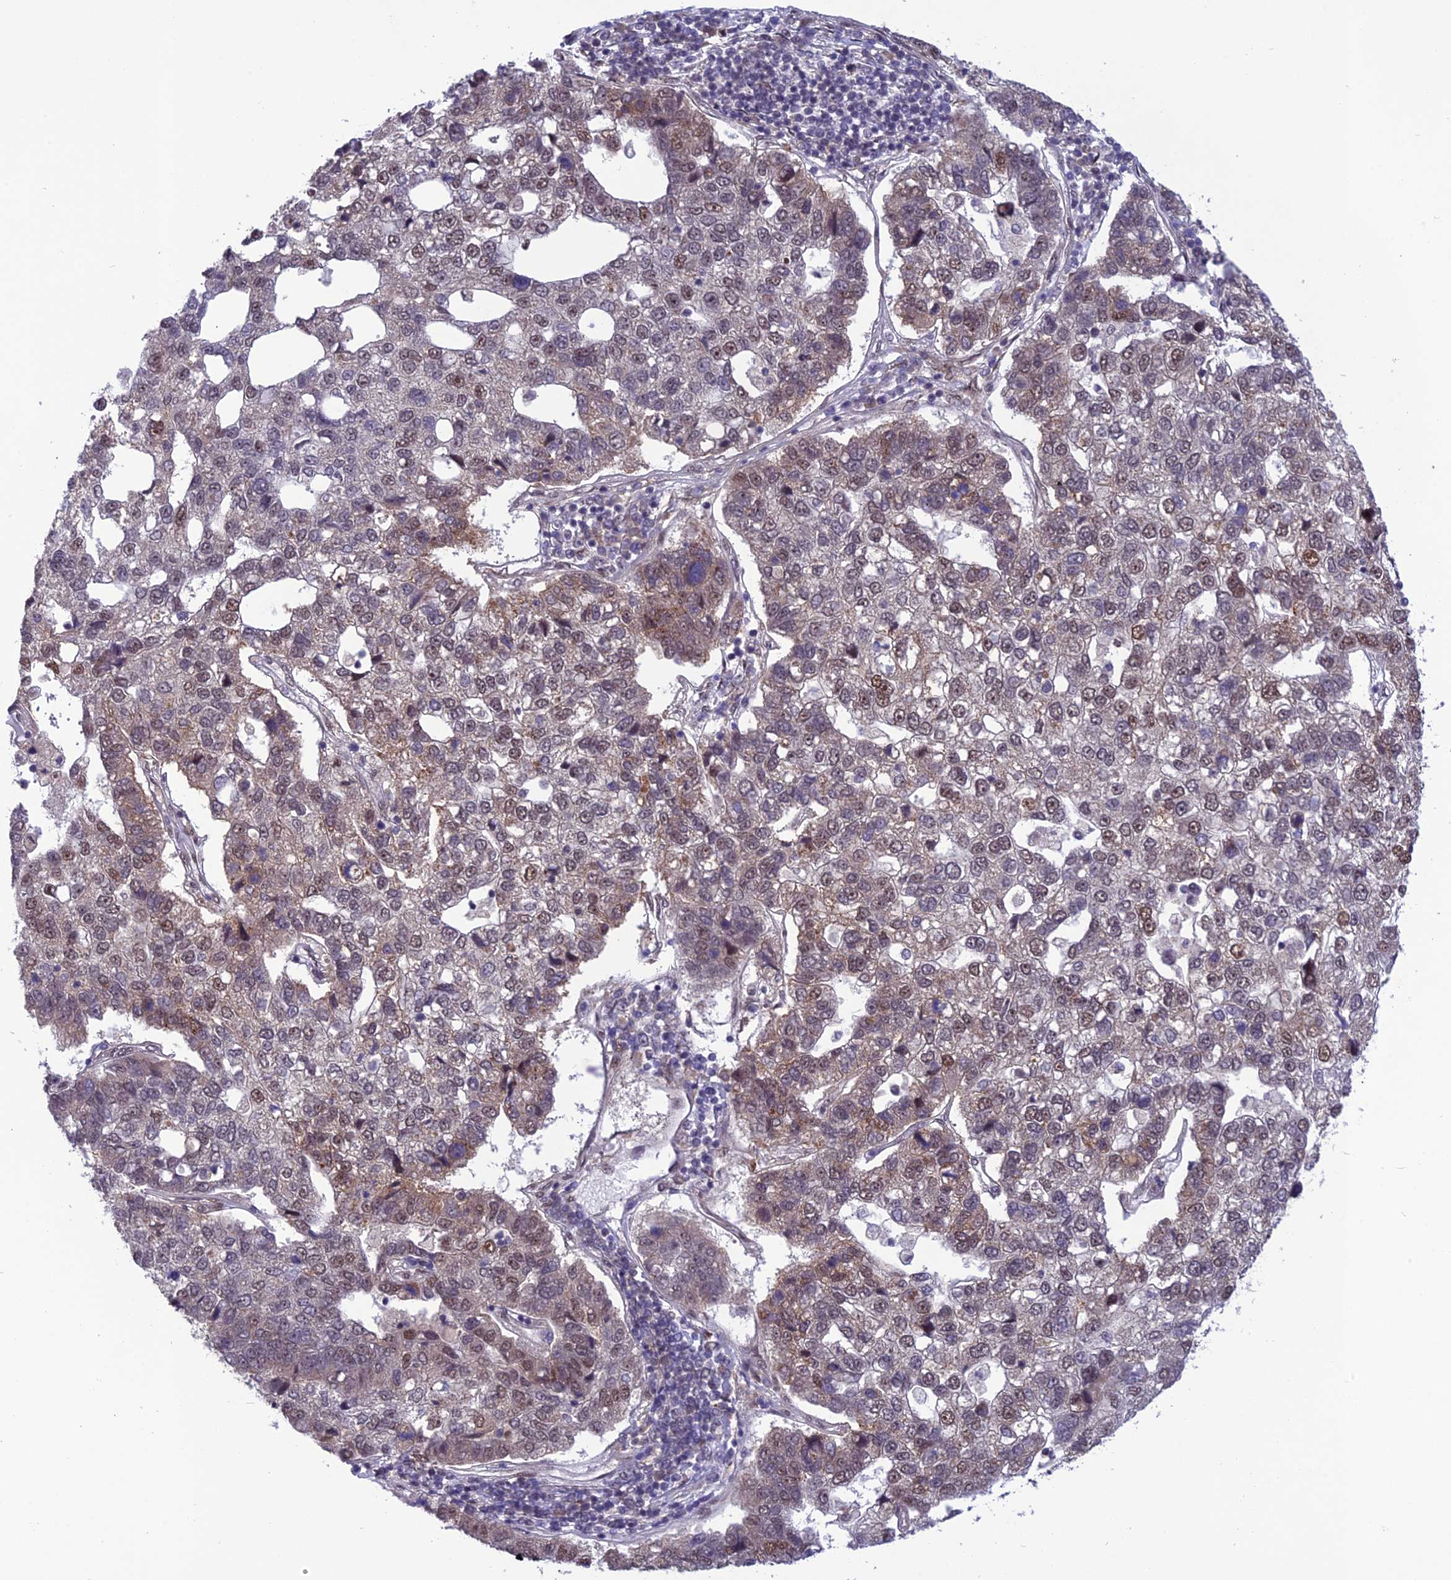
{"staining": {"intensity": "weak", "quantity": "25%-75%", "location": "cytoplasmic/membranous,nuclear"}, "tissue": "pancreatic cancer", "cell_type": "Tumor cells", "image_type": "cancer", "snomed": [{"axis": "morphology", "description": "Adenocarcinoma, NOS"}, {"axis": "topography", "description": "Pancreas"}], "caption": "Human pancreatic cancer stained with a protein marker demonstrates weak staining in tumor cells.", "gene": "RTRAF", "patient": {"sex": "female", "age": 61}}